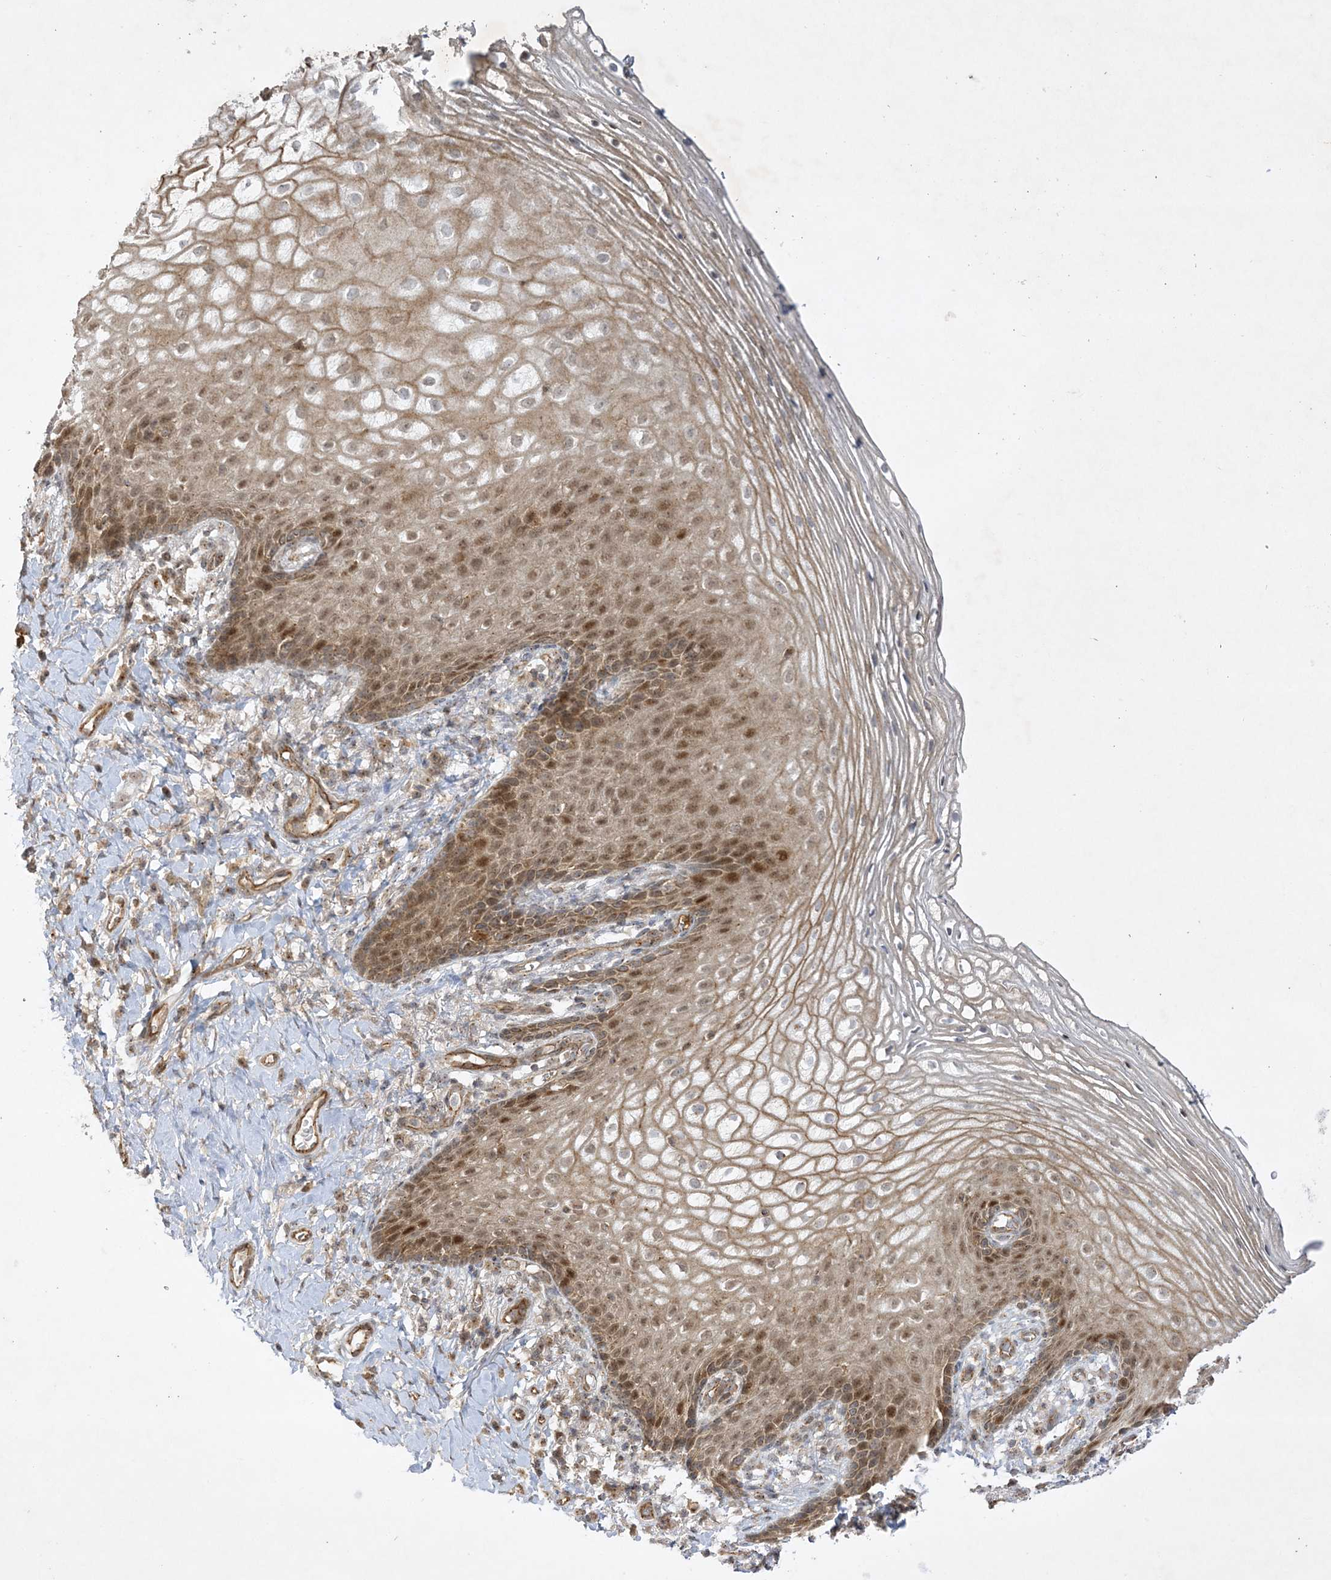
{"staining": {"intensity": "moderate", "quantity": ">75%", "location": "cytoplasmic/membranous,nuclear"}, "tissue": "vagina", "cell_type": "Squamous epithelial cells", "image_type": "normal", "snomed": [{"axis": "morphology", "description": "Normal tissue, NOS"}, {"axis": "topography", "description": "Vagina"}], "caption": "Moderate cytoplasmic/membranous,nuclear positivity for a protein is identified in about >75% of squamous epithelial cells of normal vagina using IHC.", "gene": "NAF1", "patient": {"sex": "female", "age": 60}}